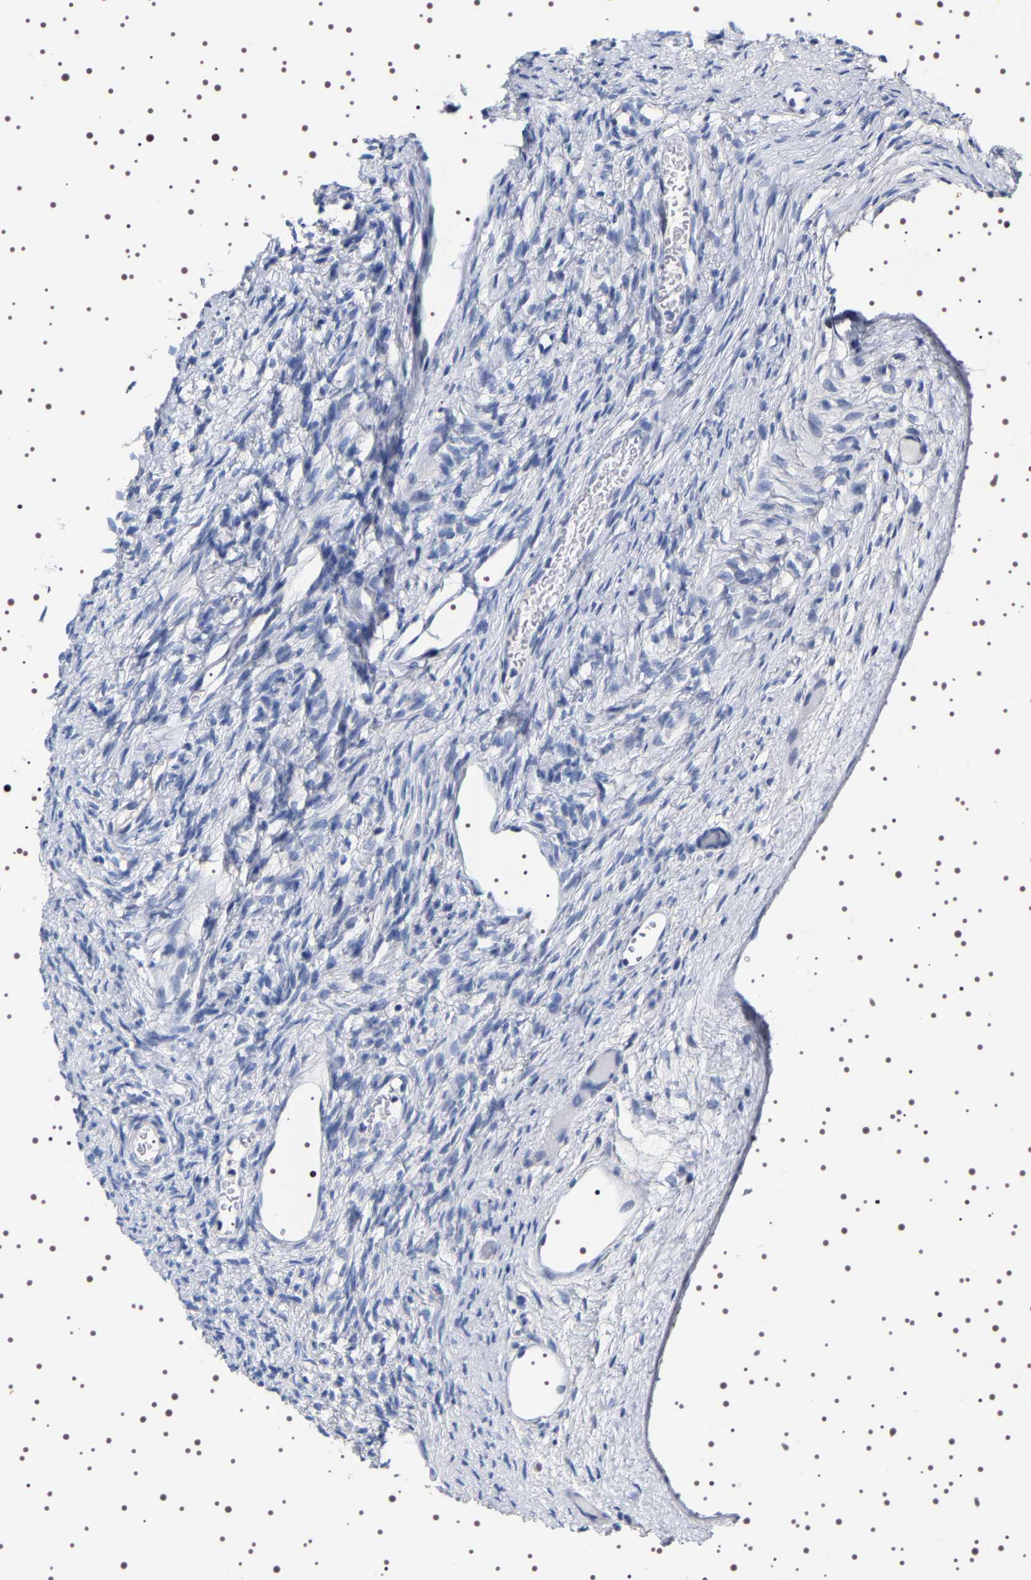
{"staining": {"intensity": "weak", "quantity": ">75%", "location": "cytoplasmic/membranous"}, "tissue": "ovary", "cell_type": "Follicle cells", "image_type": "normal", "snomed": [{"axis": "morphology", "description": "Normal tissue, NOS"}, {"axis": "topography", "description": "Ovary"}], "caption": "IHC image of benign ovary: ovary stained using immunohistochemistry exhibits low levels of weak protein expression localized specifically in the cytoplasmic/membranous of follicle cells, appearing as a cytoplasmic/membranous brown color.", "gene": "UBQLN3", "patient": {"sex": "female", "age": 33}}